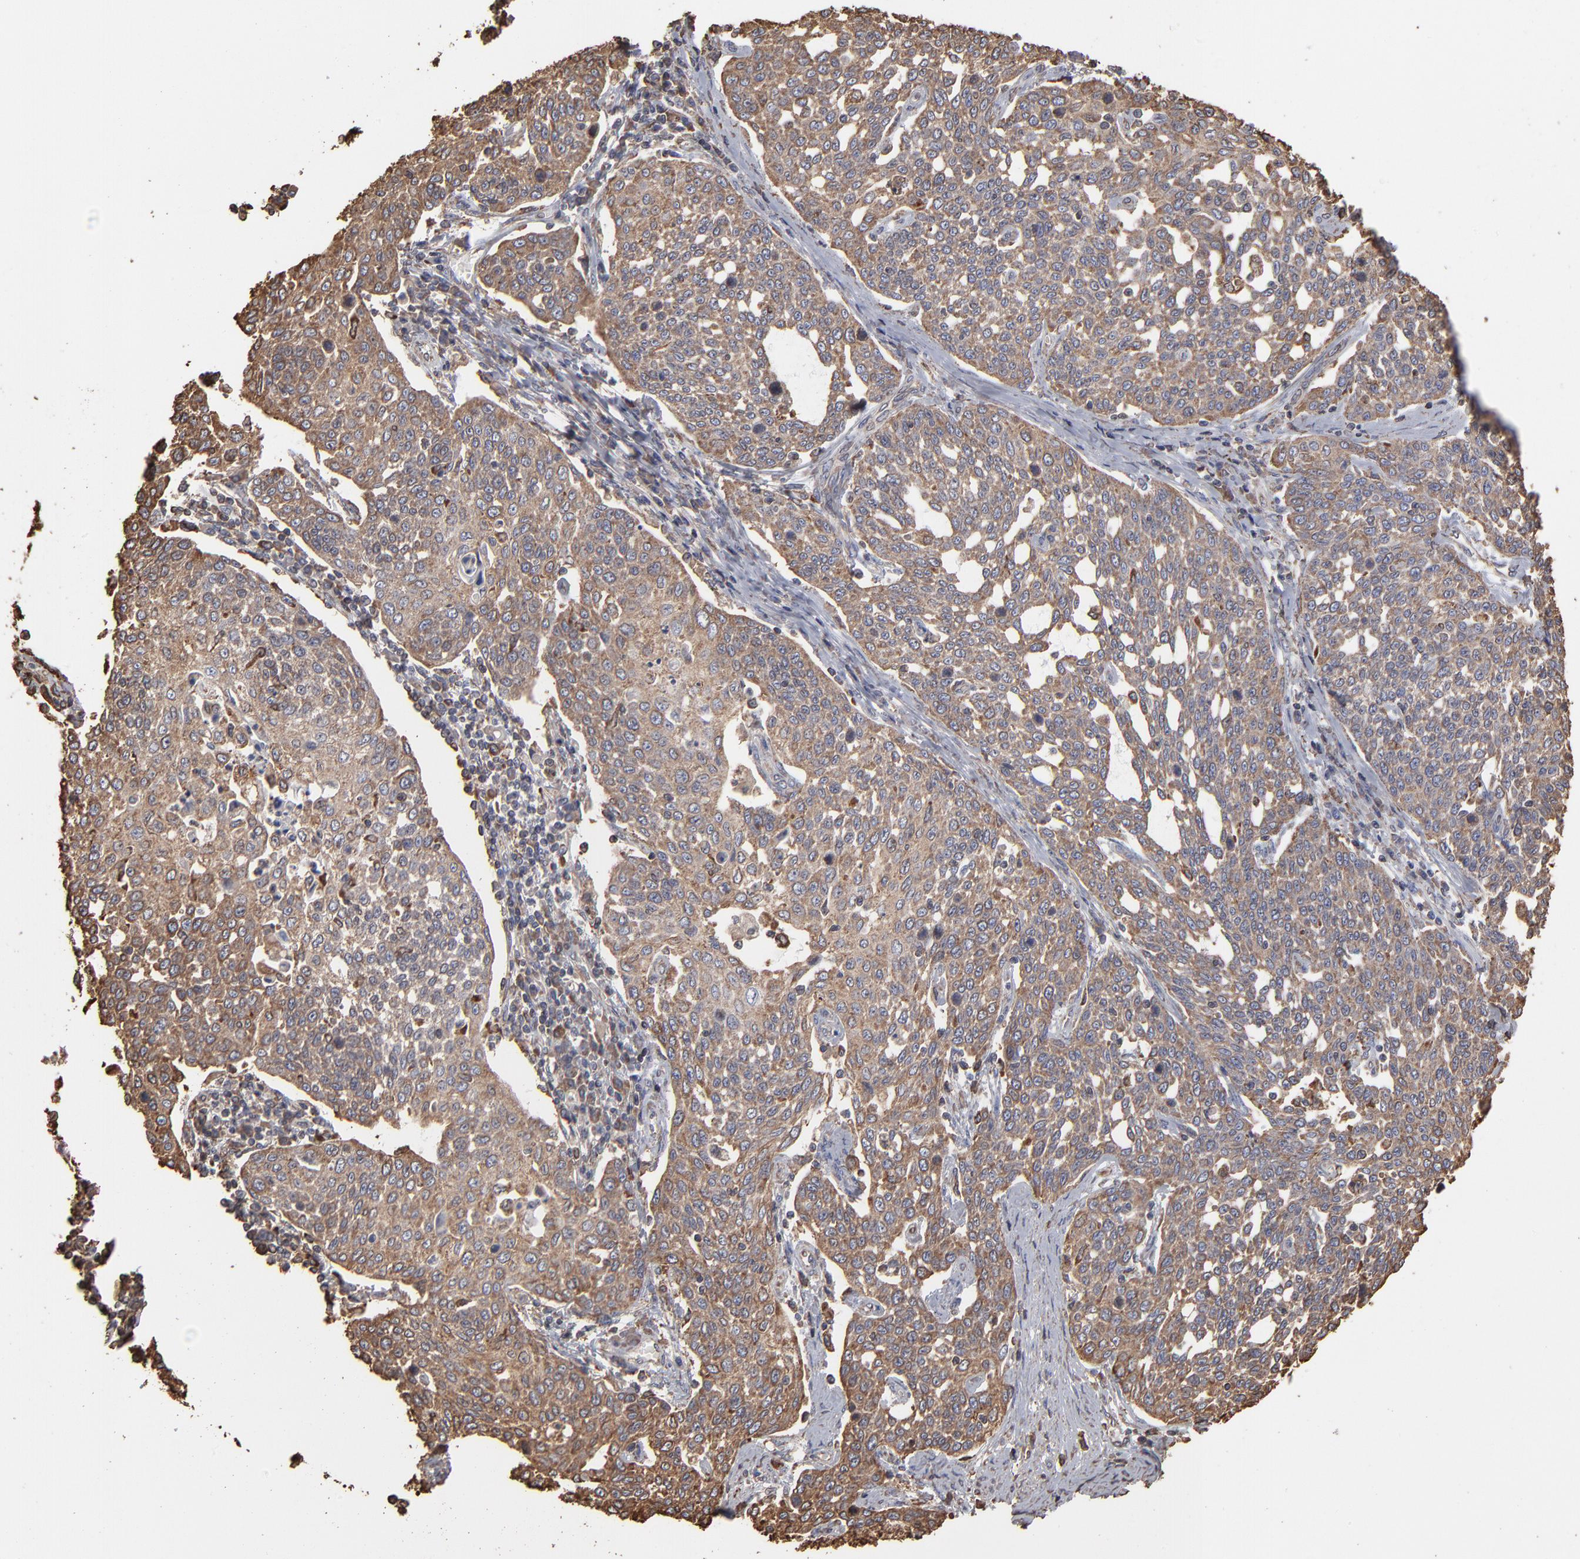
{"staining": {"intensity": "weak", "quantity": "25%-75%", "location": "cytoplasmic/membranous"}, "tissue": "cervical cancer", "cell_type": "Tumor cells", "image_type": "cancer", "snomed": [{"axis": "morphology", "description": "Squamous cell carcinoma, NOS"}, {"axis": "topography", "description": "Cervix"}], "caption": "This photomicrograph shows cervical cancer stained with immunohistochemistry to label a protein in brown. The cytoplasmic/membranous of tumor cells show weak positivity for the protein. Nuclei are counter-stained blue.", "gene": "PDIA3", "patient": {"sex": "female", "age": 34}}